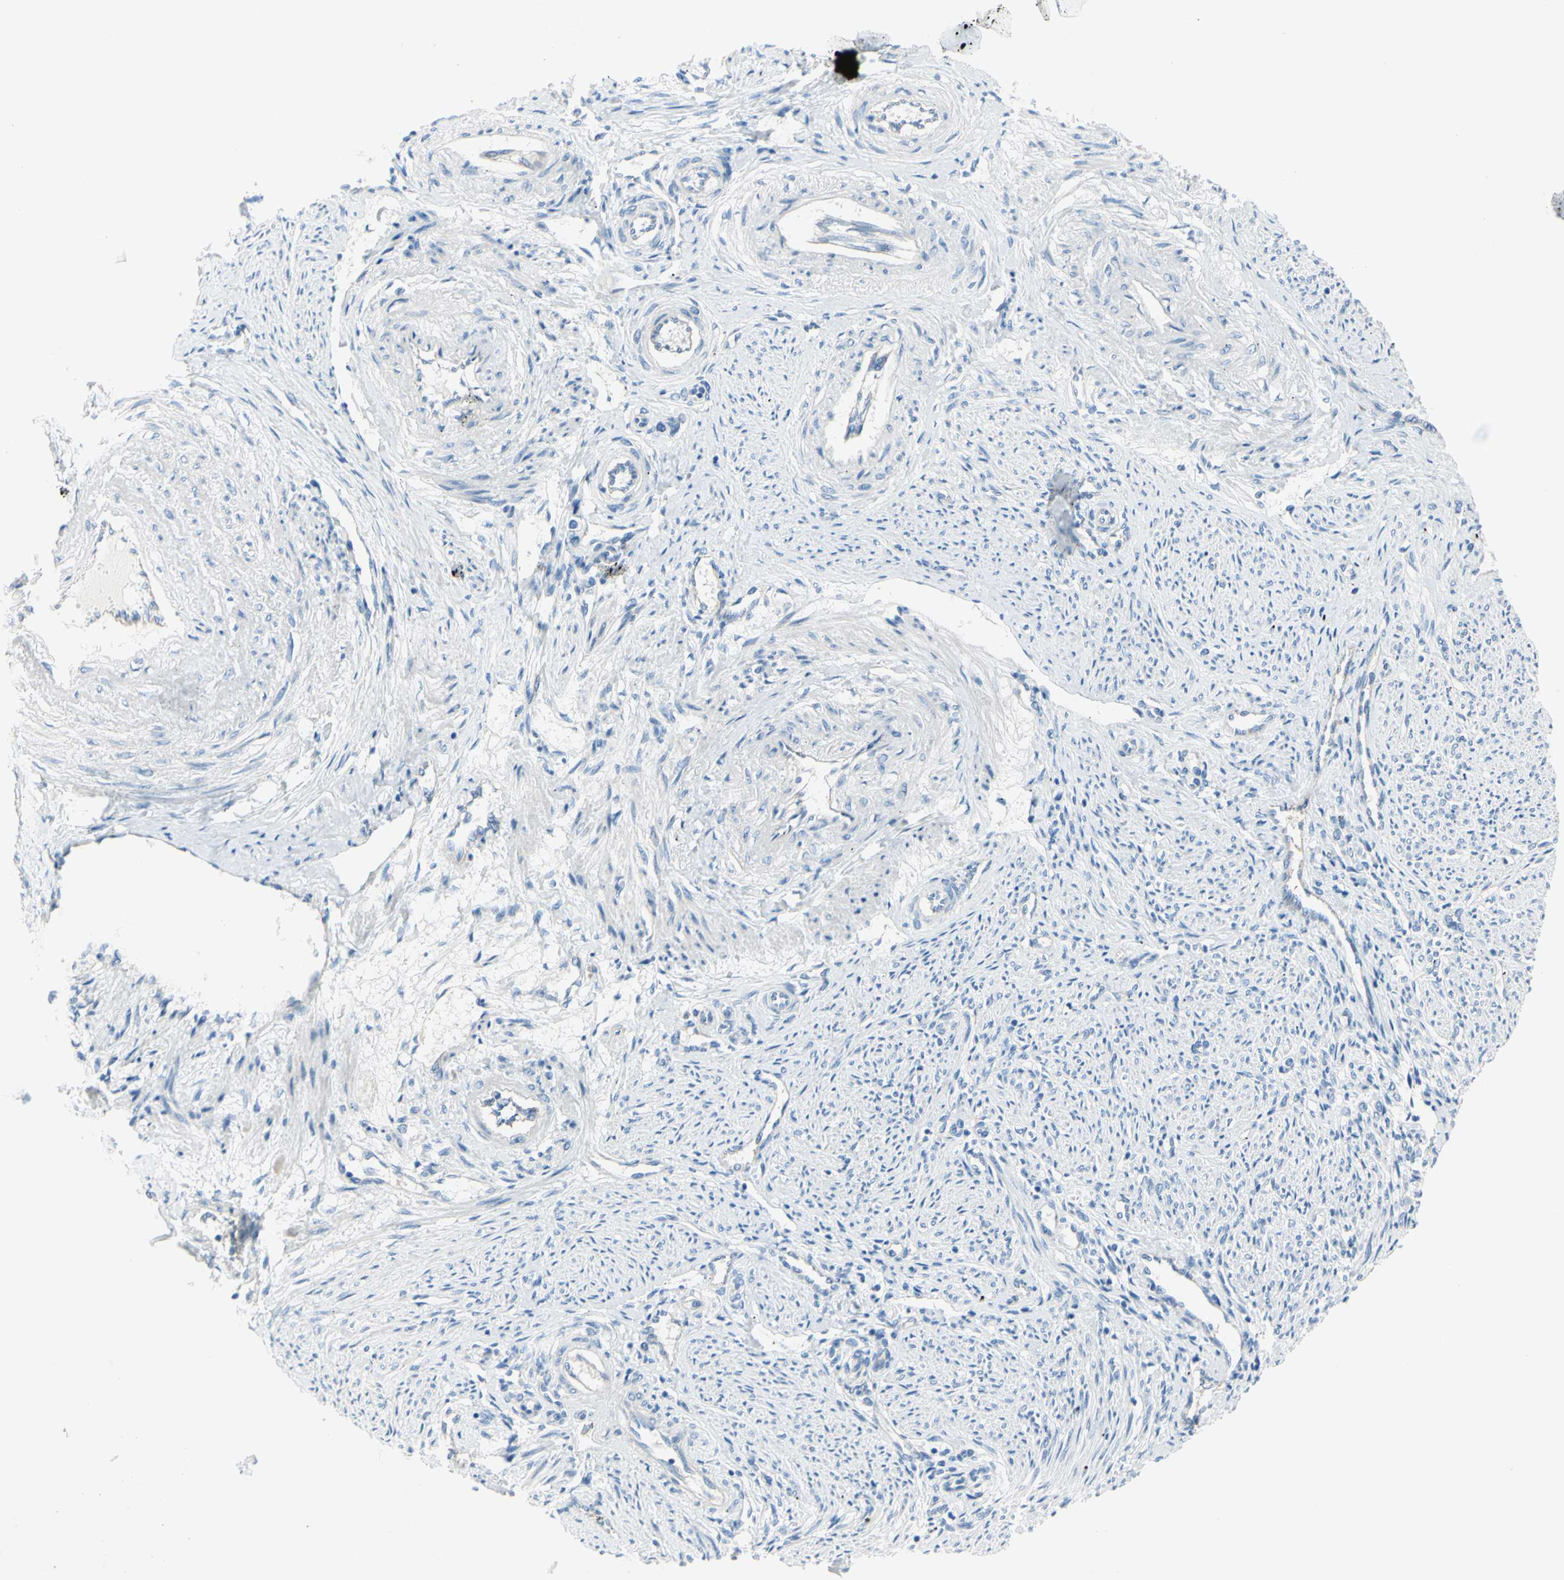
{"staining": {"intensity": "negative", "quantity": "none", "location": "none"}, "tissue": "endometrium", "cell_type": "Cells in endometrial stroma", "image_type": "normal", "snomed": [{"axis": "morphology", "description": "Normal tissue, NOS"}, {"axis": "topography", "description": "Endometrium"}], "caption": "Immunohistochemical staining of normal endometrium exhibits no significant positivity in cells in endometrial stroma. The staining is performed using DAB (3,3'-diaminobenzidine) brown chromogen with nuclei counter-stained in using hematoxylin.", "gene": "FRMD4B", "patient": {"sex": "female", "age": 42}}